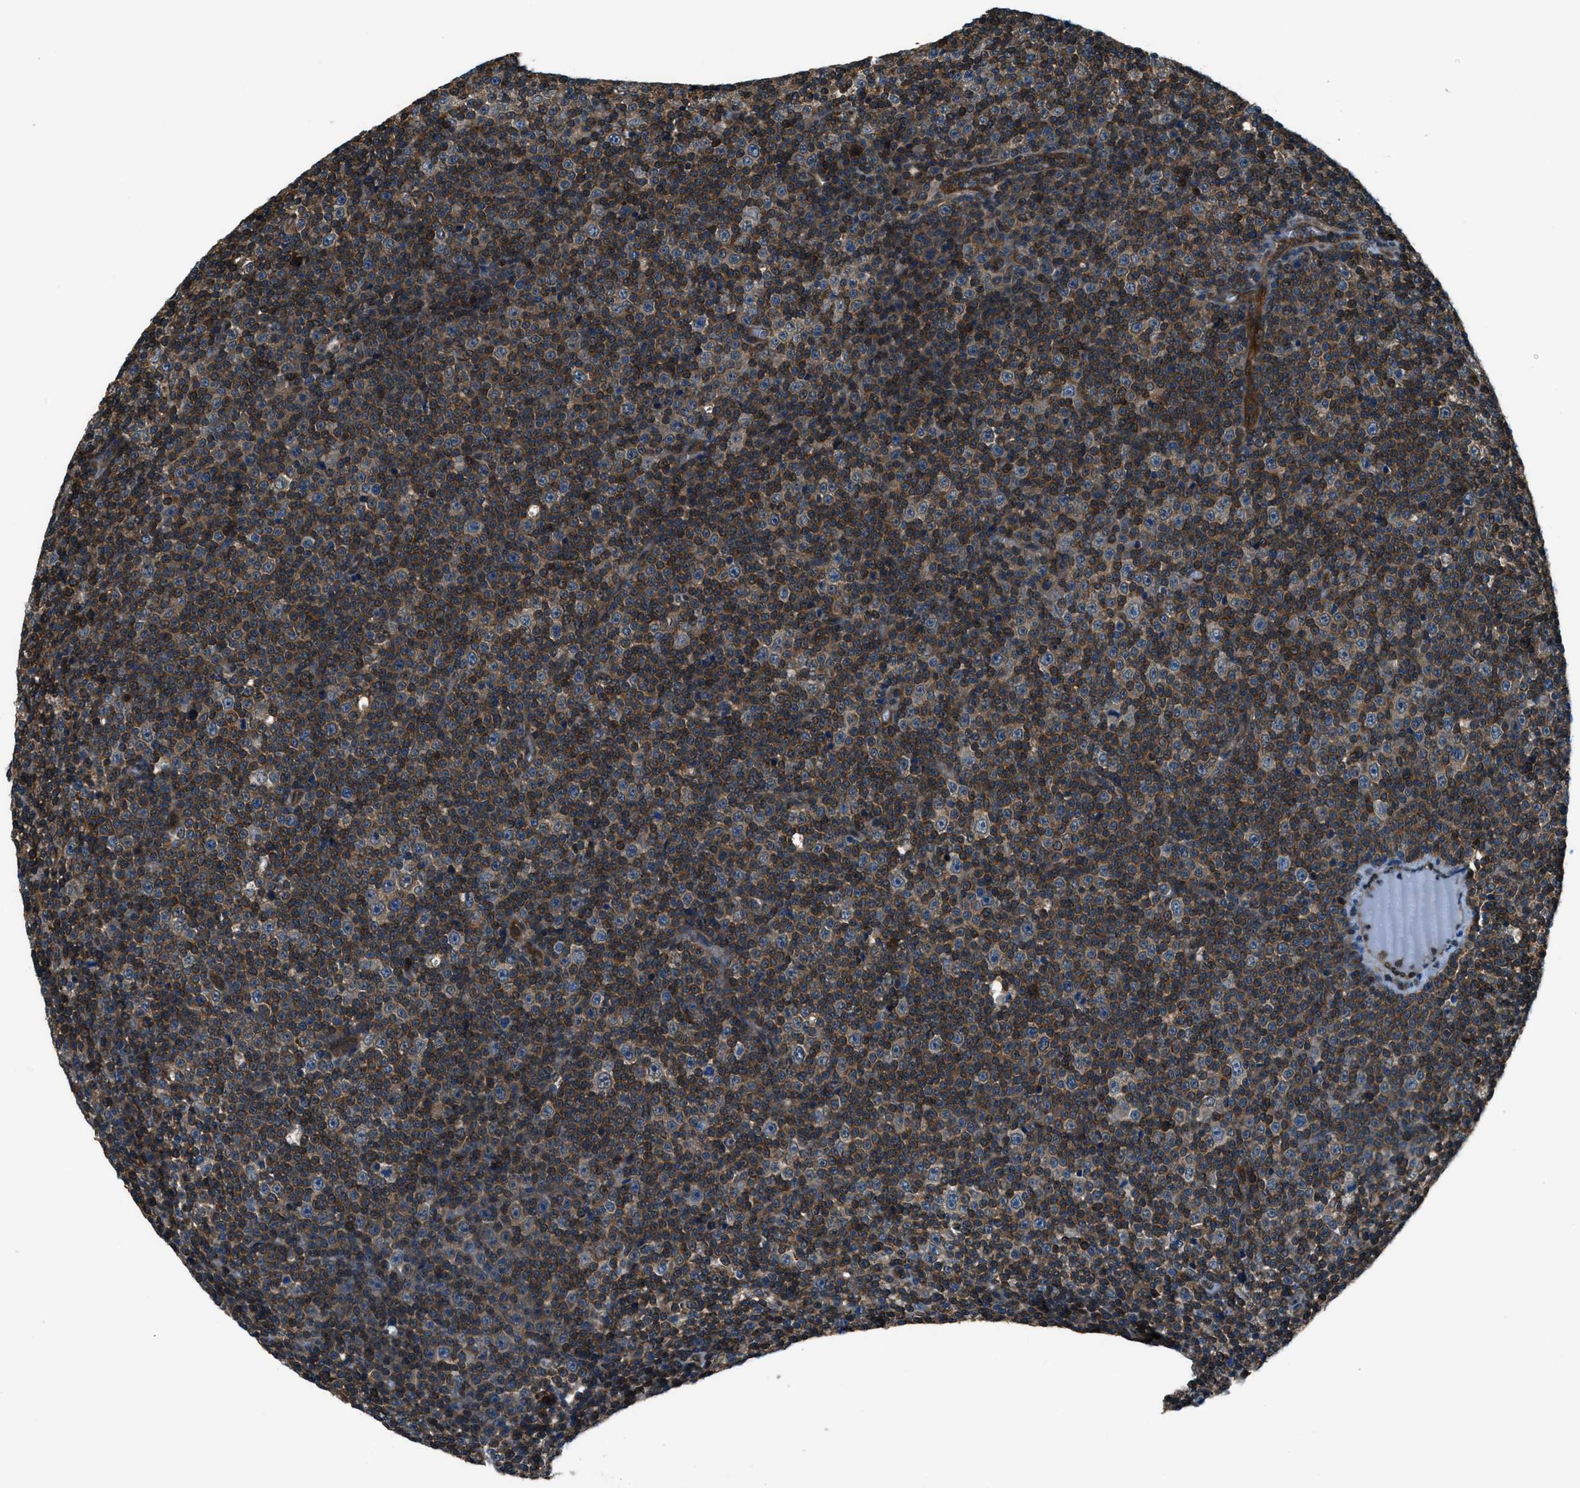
{"staining": {"intensity": "moderate", "quantity": ">75%", "location": "cytoplasmic/membranous"}, "tissue": "lymphoma", "cell_type": "Tumor cells", "image_type": "cancer", "snomed": [{"axis": "morphology", "description": "Malignant lymphoma, non-Hodgkin's type, Low grade"}, {"axis": "topography", "description": "Lymph node"}], "caption": "This is an image of IHC staining of low-grade malignant lymphoma, non-Hodgkin's type, which shows moderate staining in the cytoplasmic/membranous of tumor cells.", "gene": "HEBP2", "patient": {"sex": "female", "age": 67}}